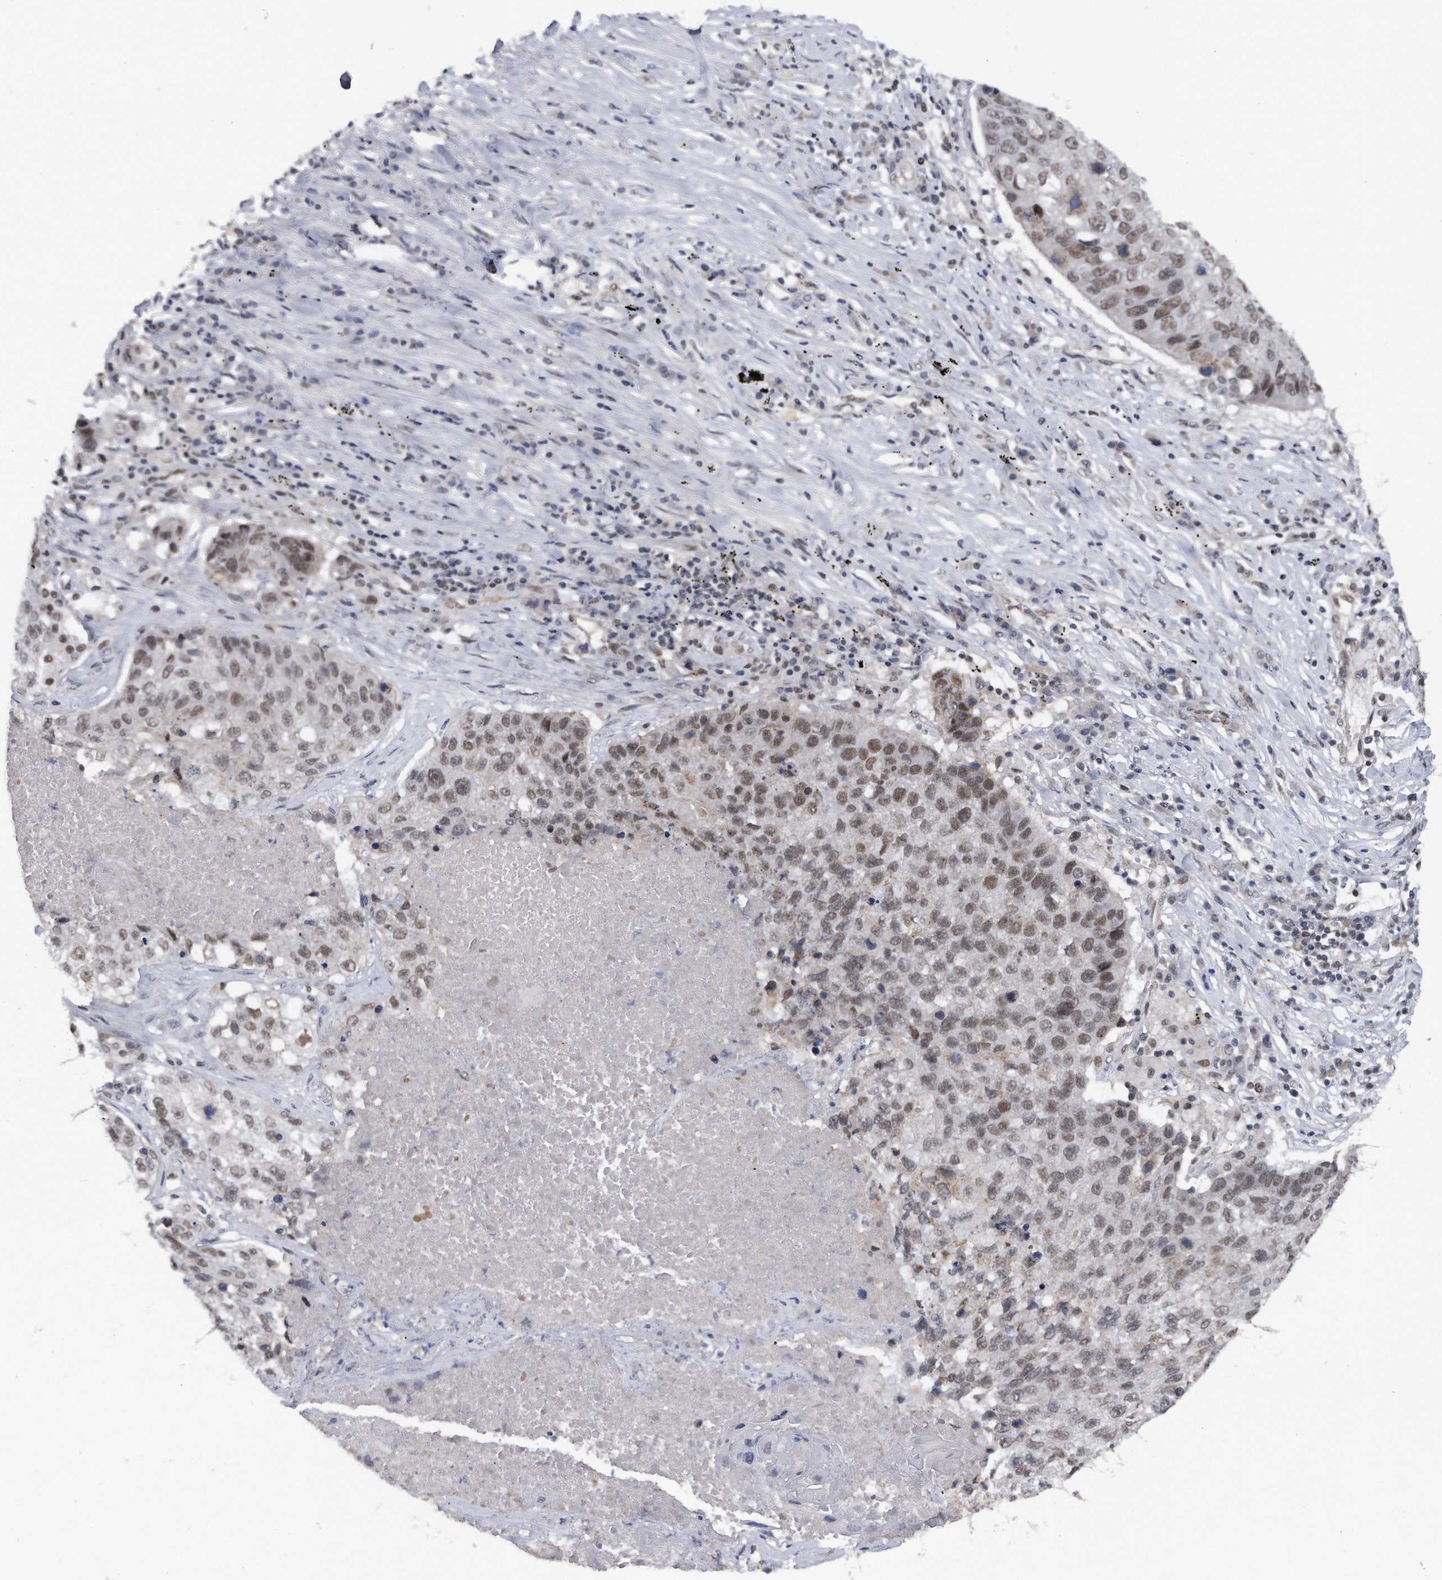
{"staining": {"intensity": "moderate", "quantity": ">75%", "location": "nuclear"}, "tissue": "lung cancer", "cell_type": "Tumor cells", "image_type": "cancer", "snomed": [{"axis": "morphology", "description": "Squamous cell carcinoma, NOS"}, {"axis": "topography", "description": "Lung"}], "caption": "Protein analysis of lung cancer (squamous cell carcinoma) tissue displays moderate nuclear staining in about >75% of tumor cells.", "gene": "VIRMA", "patient": {"sex": "male", "age": 61}}